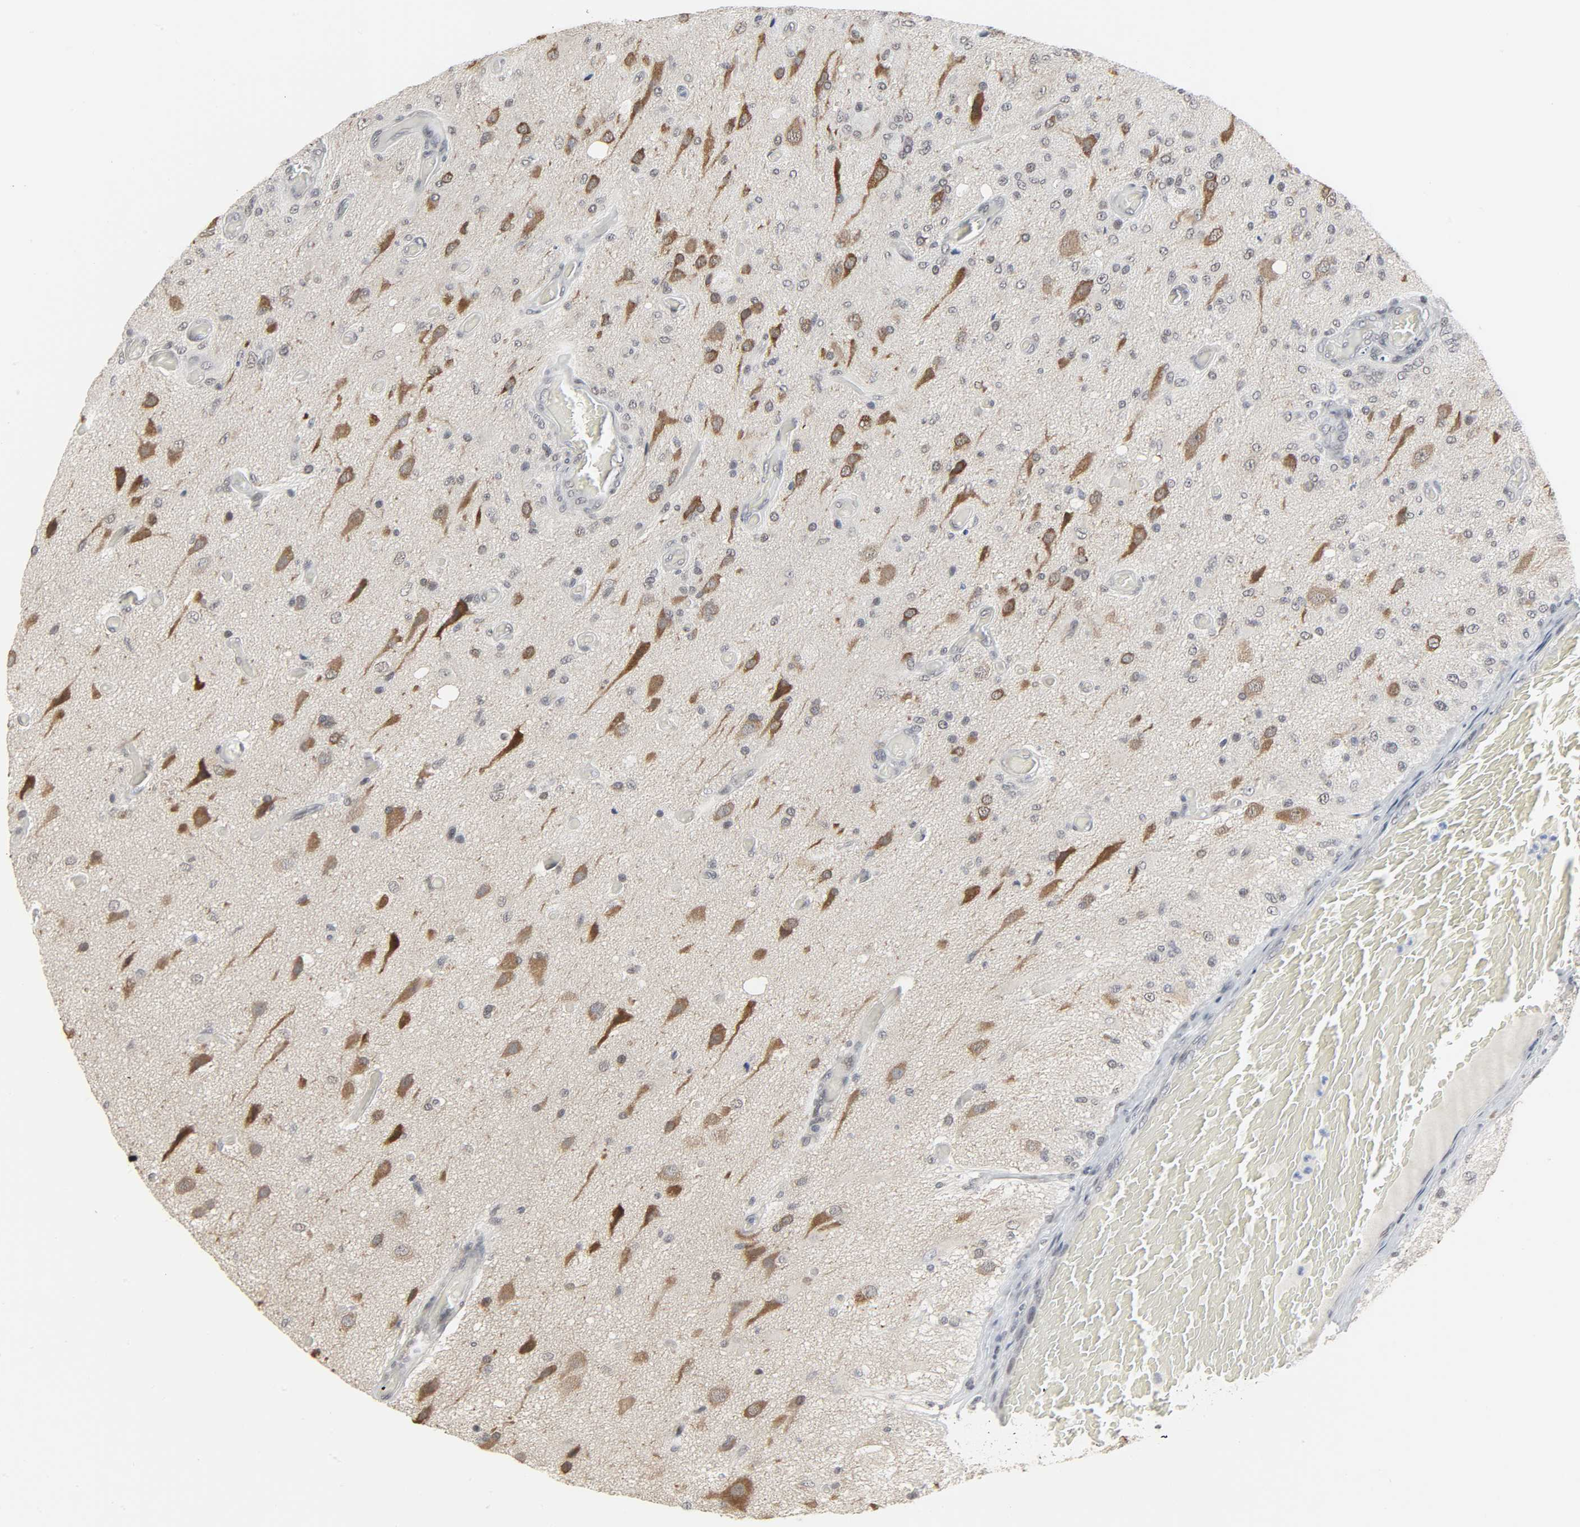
{"staining": {"intensity": "strong", "quantity": "<25%", "location": "cytoplasmic/membranous,nuclear"}, "tissue": "glioma", "cell_type": "Tumor cells", "image_type": "cancer", "snomed": [{"axis": "morphology", "description": "Normal tissue, NOS"}, {"axis": "morphology", "description": "Glioma, malignant, High grade"}, {"axis": "topography", "description": "Cerebral cortex"}], "caption": "Strong cytoplasmic/membranous and nuclear protein positivity is present in approximately <25% of tumor cells in malignant glioma (high-grade). (Brightfield microscopy of DAB IHC at high magnification).", "gene": "MUC1", "patient": {"sex": "male", "age": 77}}